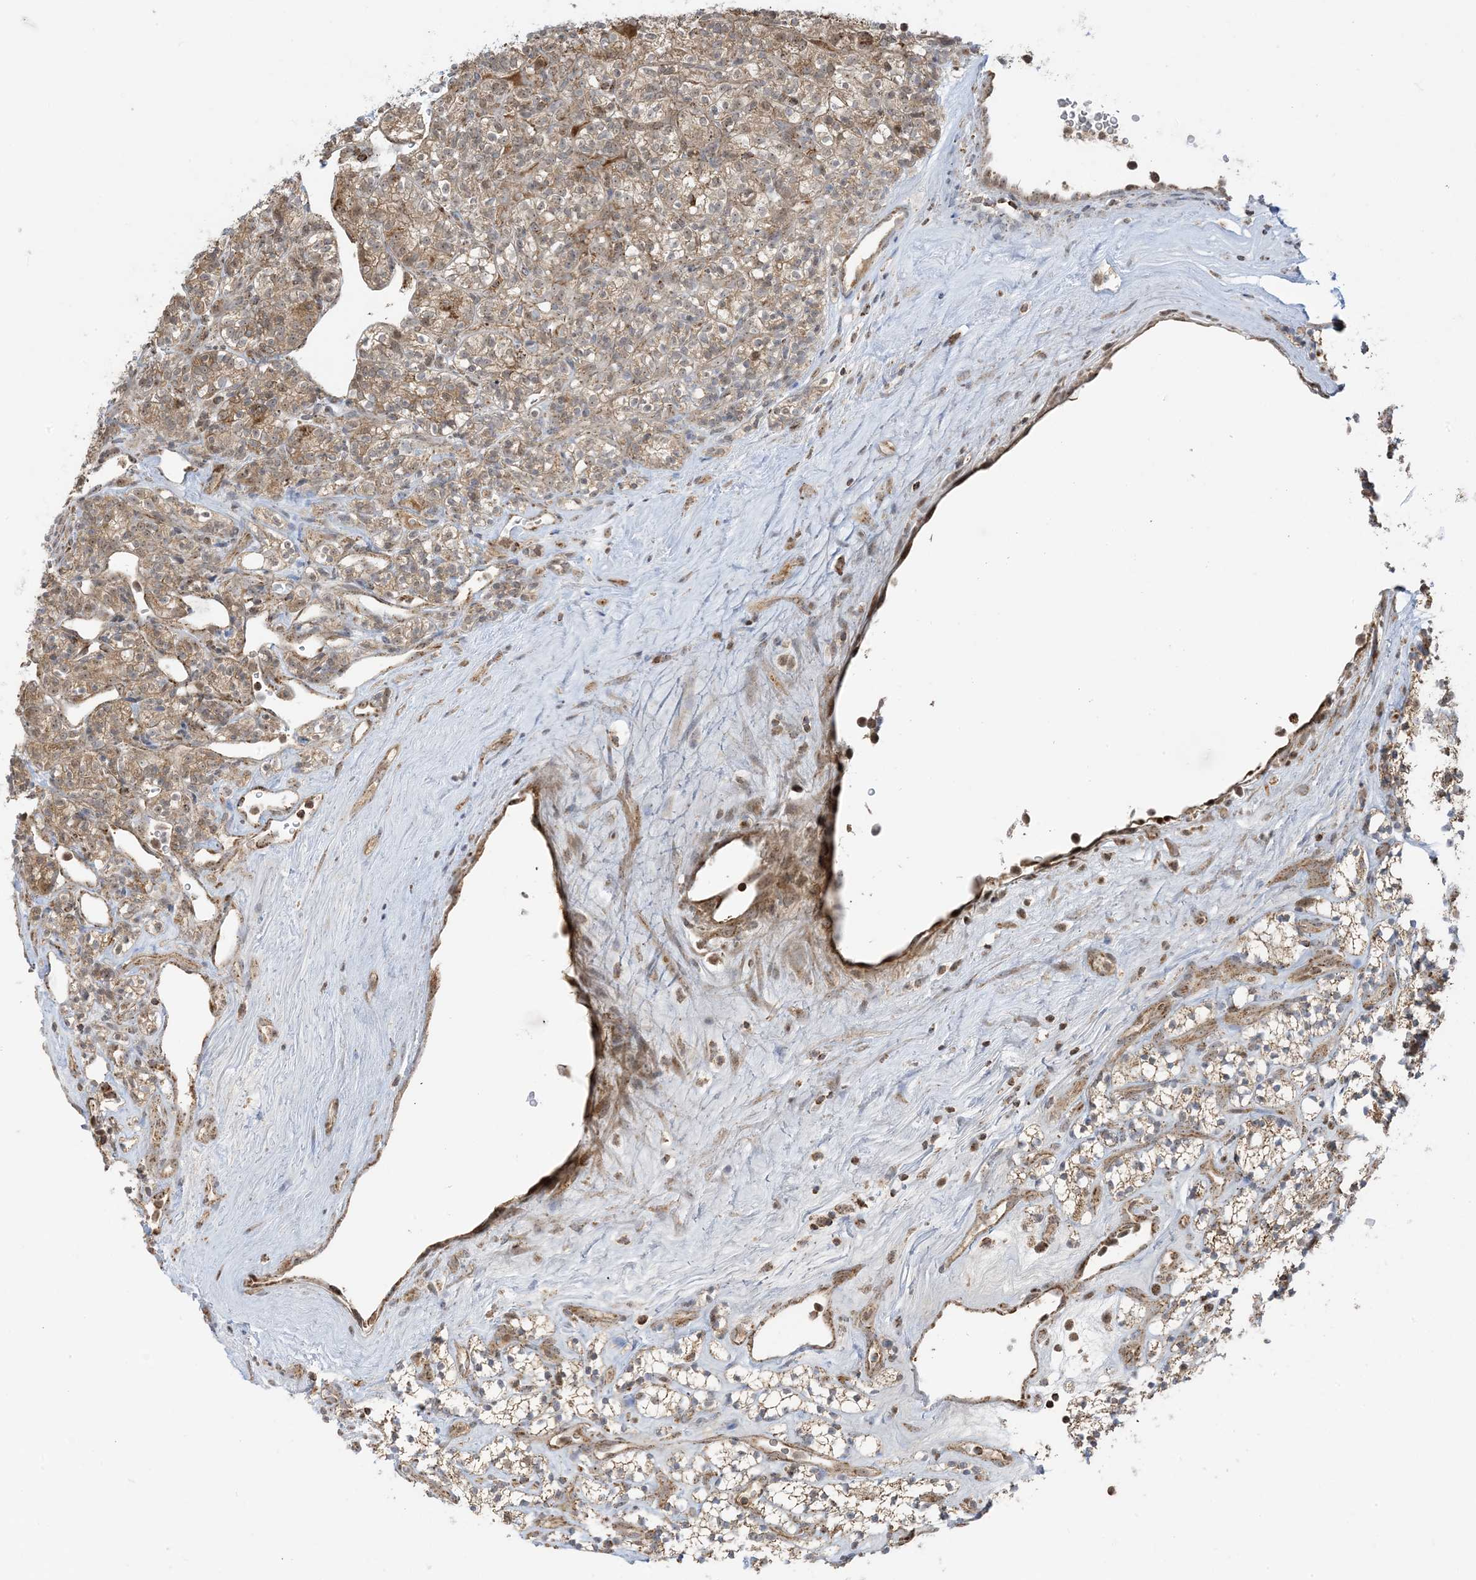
{"staining": {"intensity": "moderate", "quantity": ">75%", "location": "cytoplasmic/membranous,nuclear"}, "tissue": "renal cancer", "cell_type": "Tumor cells", "image_type": "cancer", "snomed": [{"axis": "morphology", "description": "Adenocarcinoma, NOS"}, {"axis": "topography", "description": "Kidney"}], "caption": "A photomicrograph showing moderate cytoplasmic/membranous and nuclear staining in approximately >75% of tumor cells in renal adenocarcinoma, as visualized by brown immunohistochemical staining.", "gene": "MAPKBP1", "patient": {"sex": "male", "age": 77}}